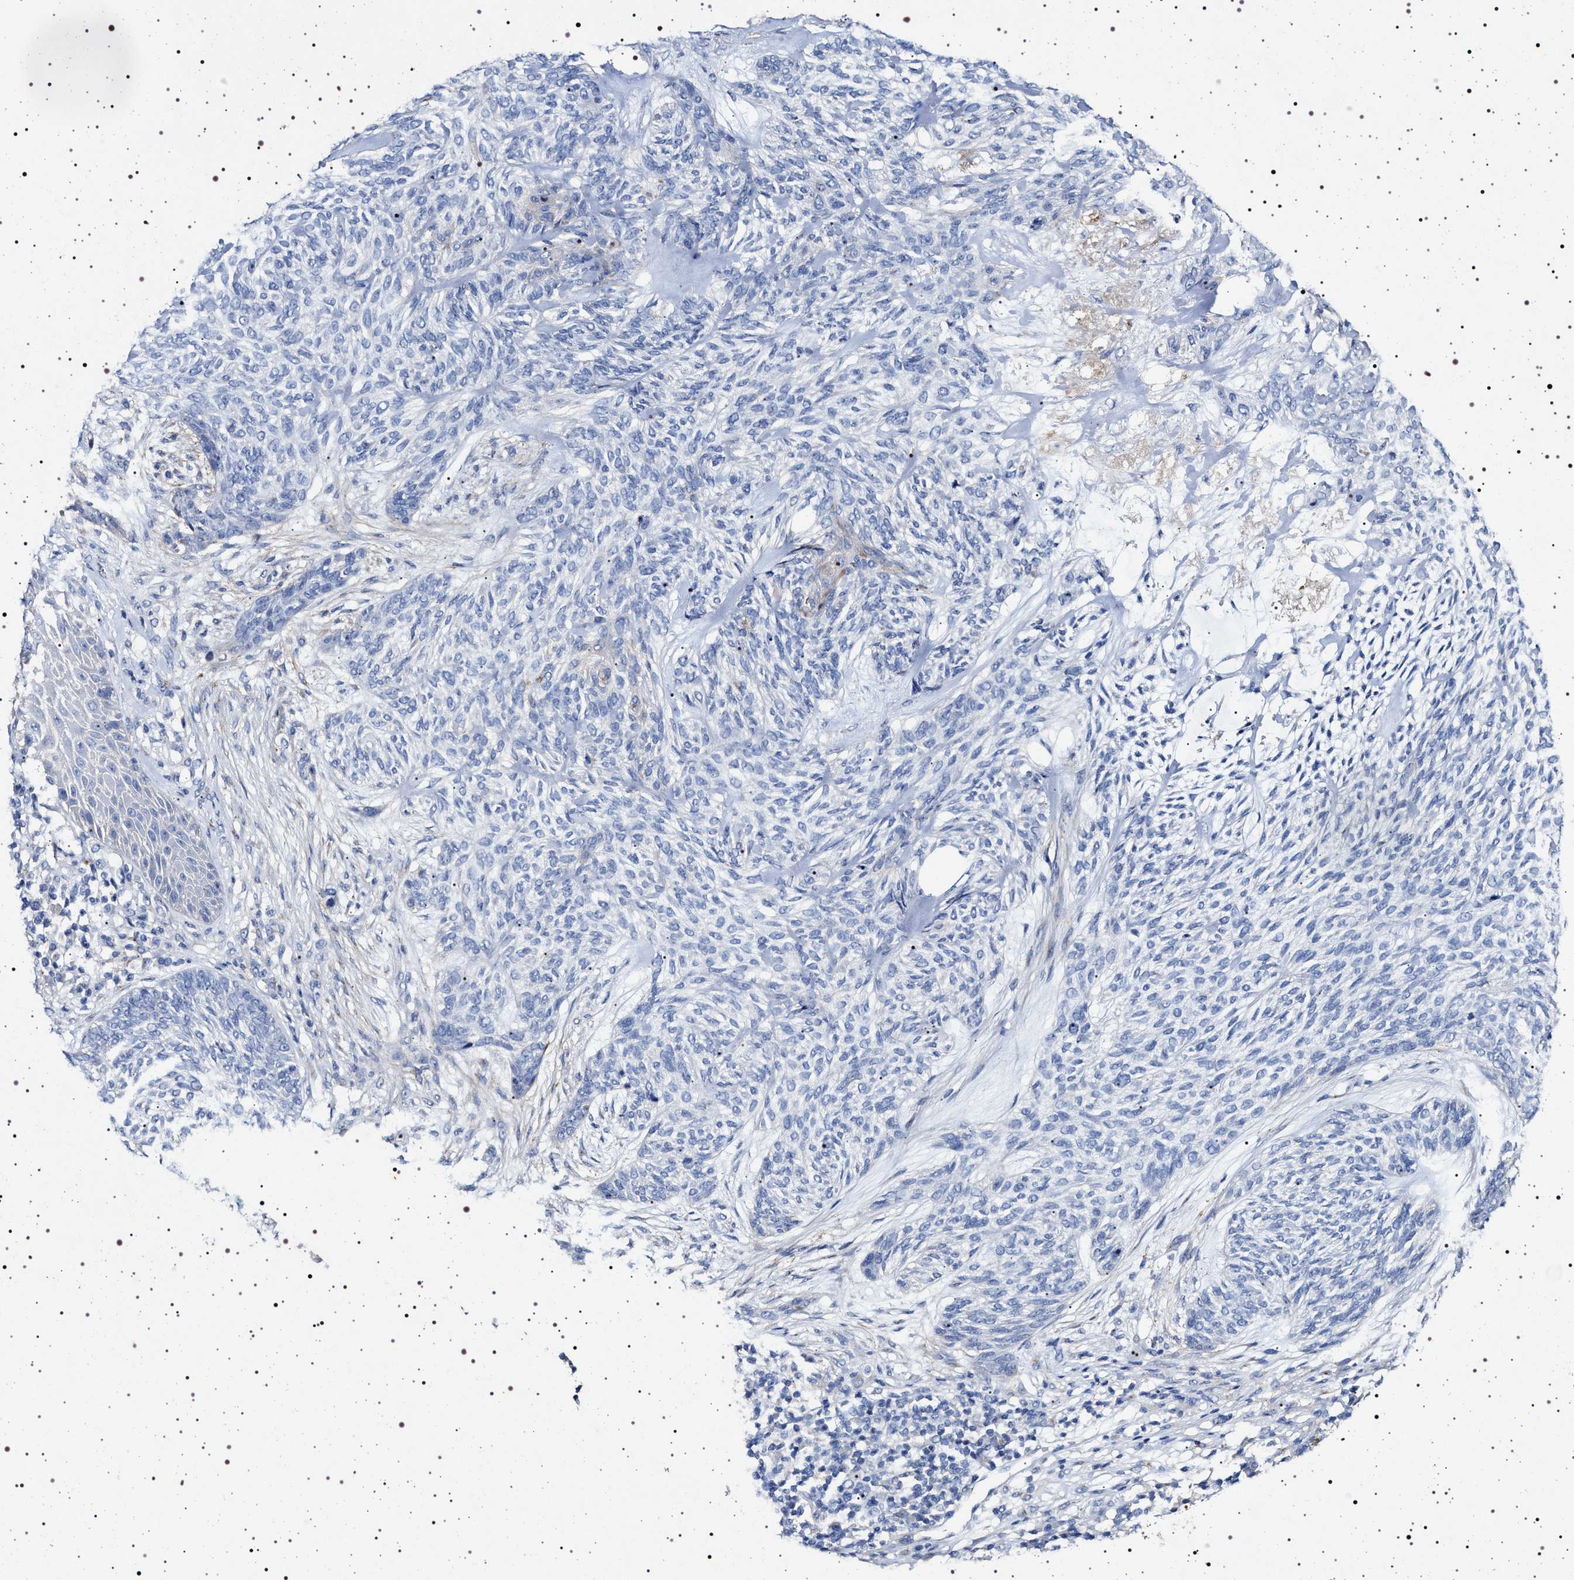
{"staining": {"intensity": "negative", "quantity": "none", "location": "none"}, "tissue": "skin cancer", "cell_type": "Tumor cells", "image_type": "cancer", "snomed": [{"axis": "morphology", "description": "Basal cell carcinoma"}, {"axis": "topography", "description": "Skin"}], "caption": "A micrograph of human skin cancer is negative for staining in tumor cells. (Brightfield microscopy of DAB immunohistochemistry at high magnification).", "gene": "NAALADL2", "patient": {"sex": "male", "age": 55}}